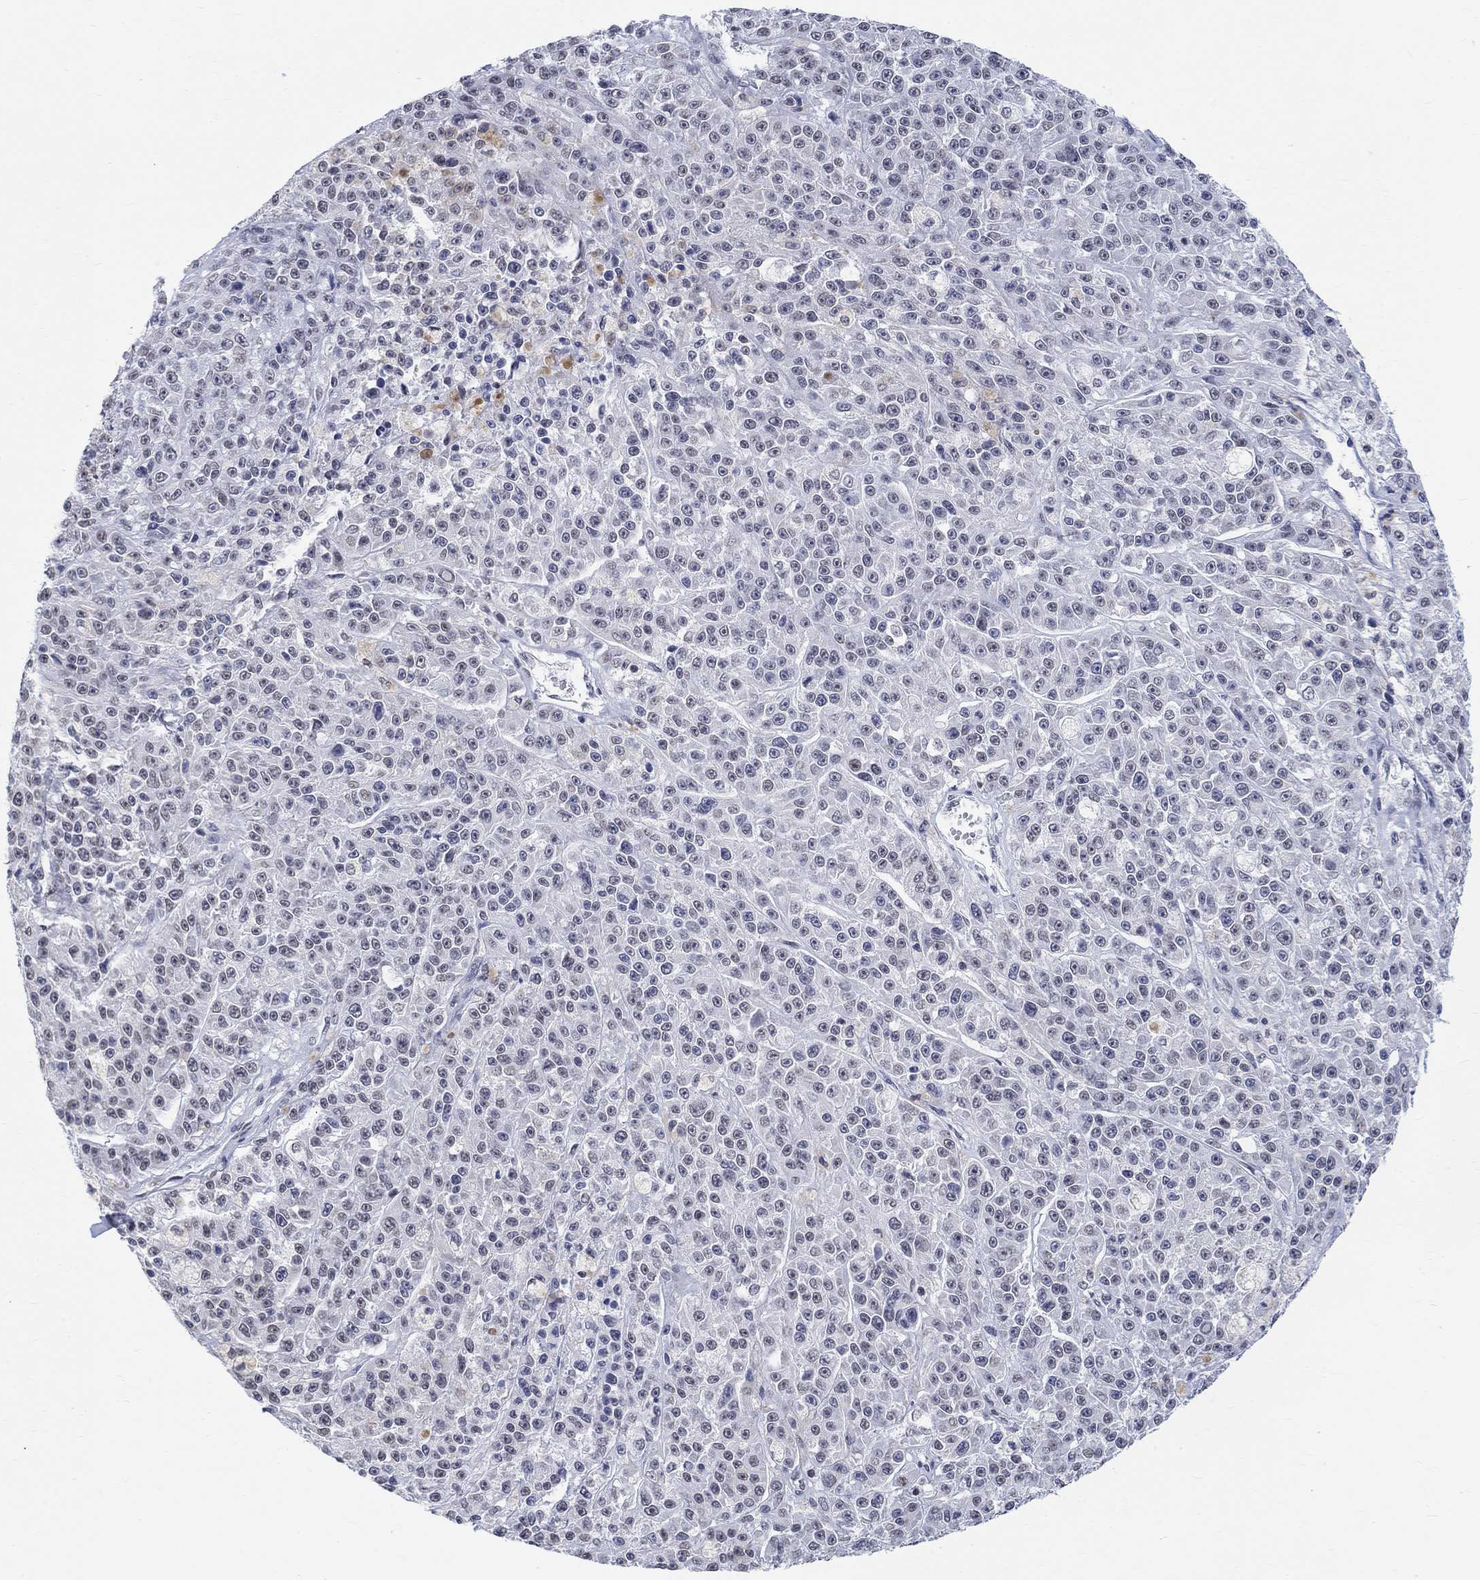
{"staining": {"intensity": "negative", "quantity": "none", "location": "none"}, "tissue": "melanoma", "cell_type": "Tumor cells", "image_type": "cancer", "snomed": [{"axis": "morphology", "description": "Malignant melanoma, NOS"}, {"axis": "topography", "description": "Skin"}], "caption": "Protein analysis of melanoma exhibits no significant staining in tumor cells. (Brightfield microscopy of DAB (3,3'-diaminobenzidine) immunohistochemistry at high magnification).", "gene": "ANKS1B", "patient": {"sex": "female", "age": 58}}